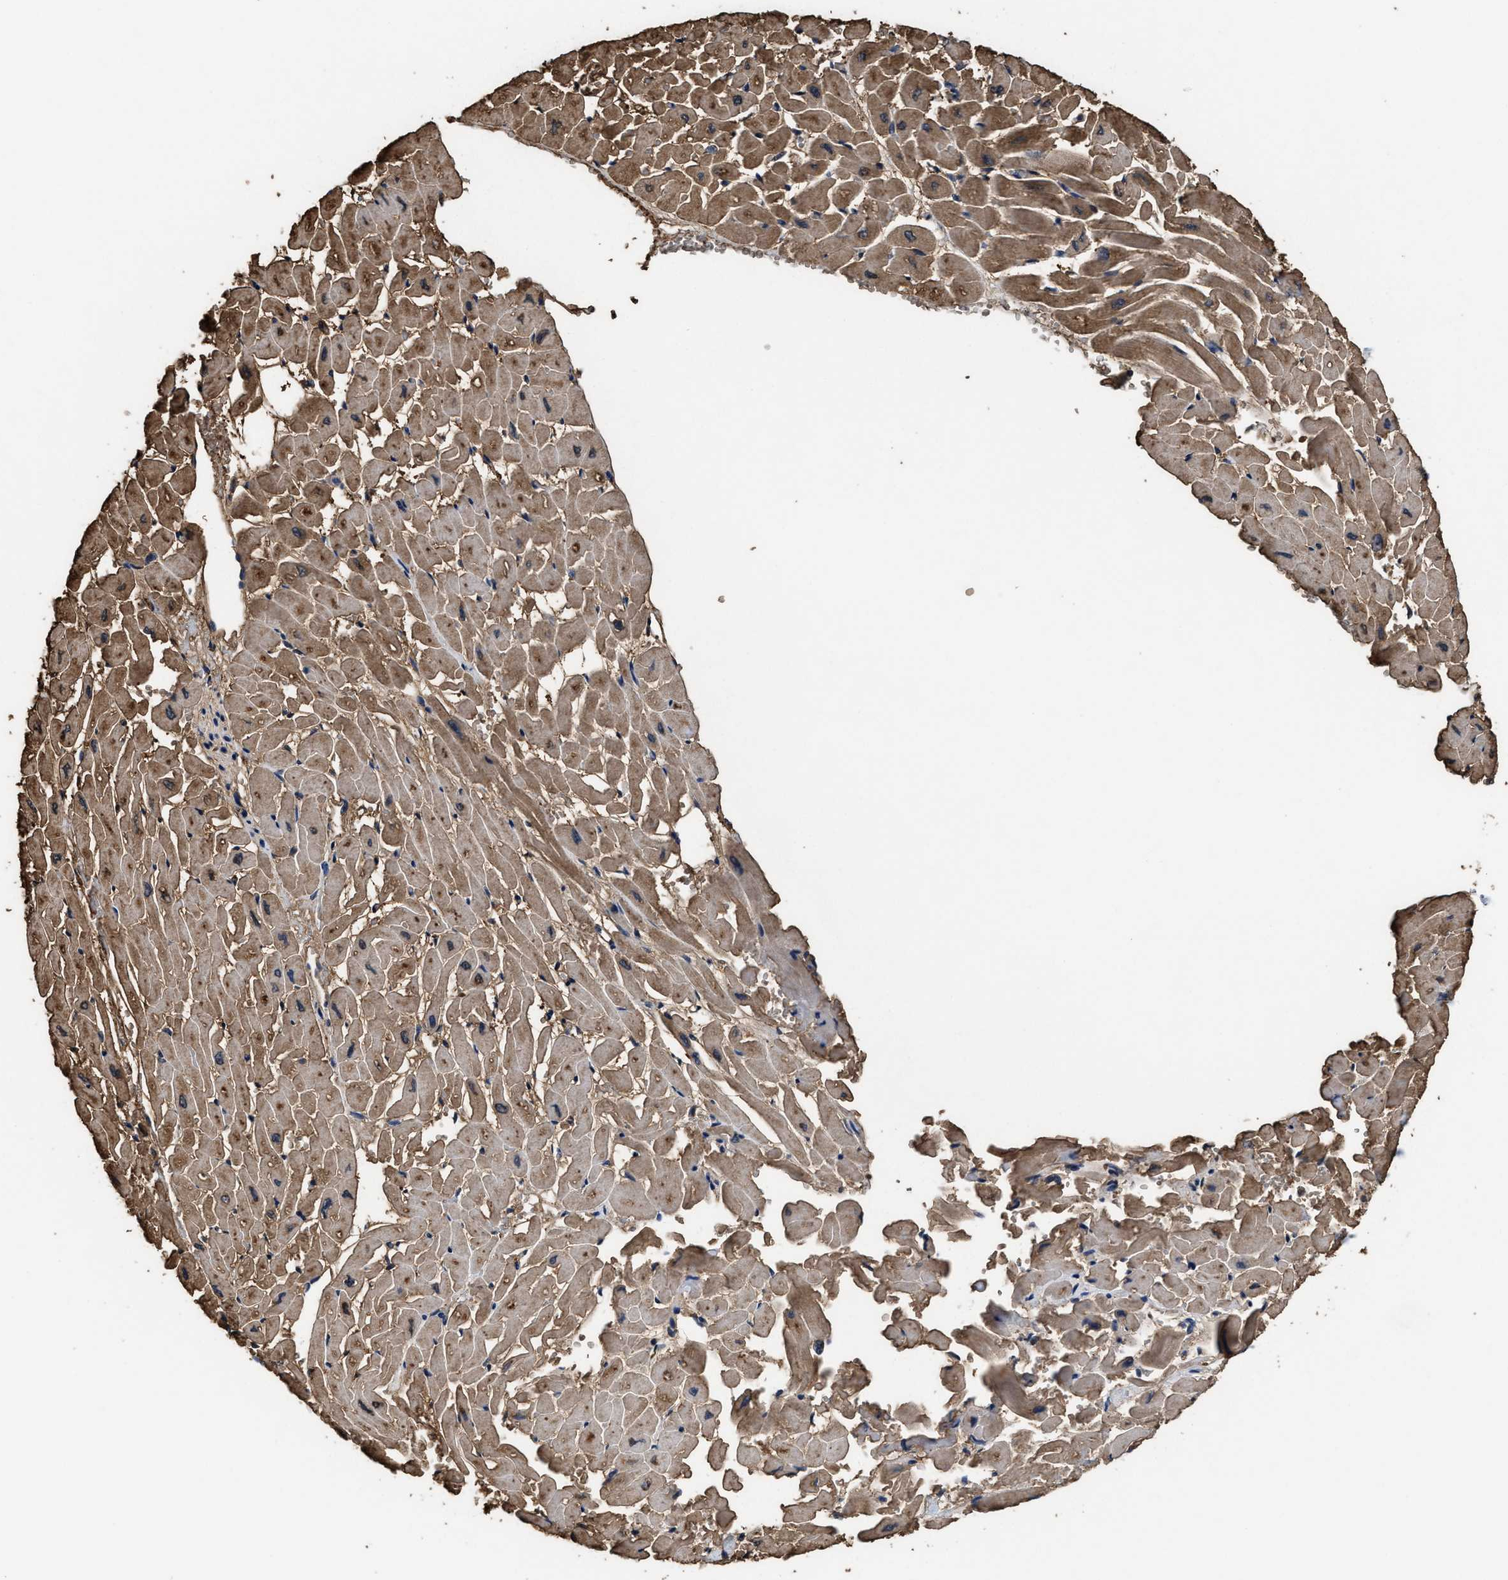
{"staining": {"intensity": "moderate", "quantity": ">75%", "location": "cytoplasmic/membranous"}, "tissue": "heart muscle", "cell_type": "Cardiomyocytes", "image_type": "normal", "snomed": [{"axis": "morphology", "description": "Normal tissue, NOS"}, {"axis": "topography", "description": "Heart"}], "caption": "Unremarkable heart muscle displays moderate cytoplasmic/membranous positivity in approximately >75% of cardiomyocytes.", "gene": "TMEM30A", "patient": {"sex": "male", "age": 45}}